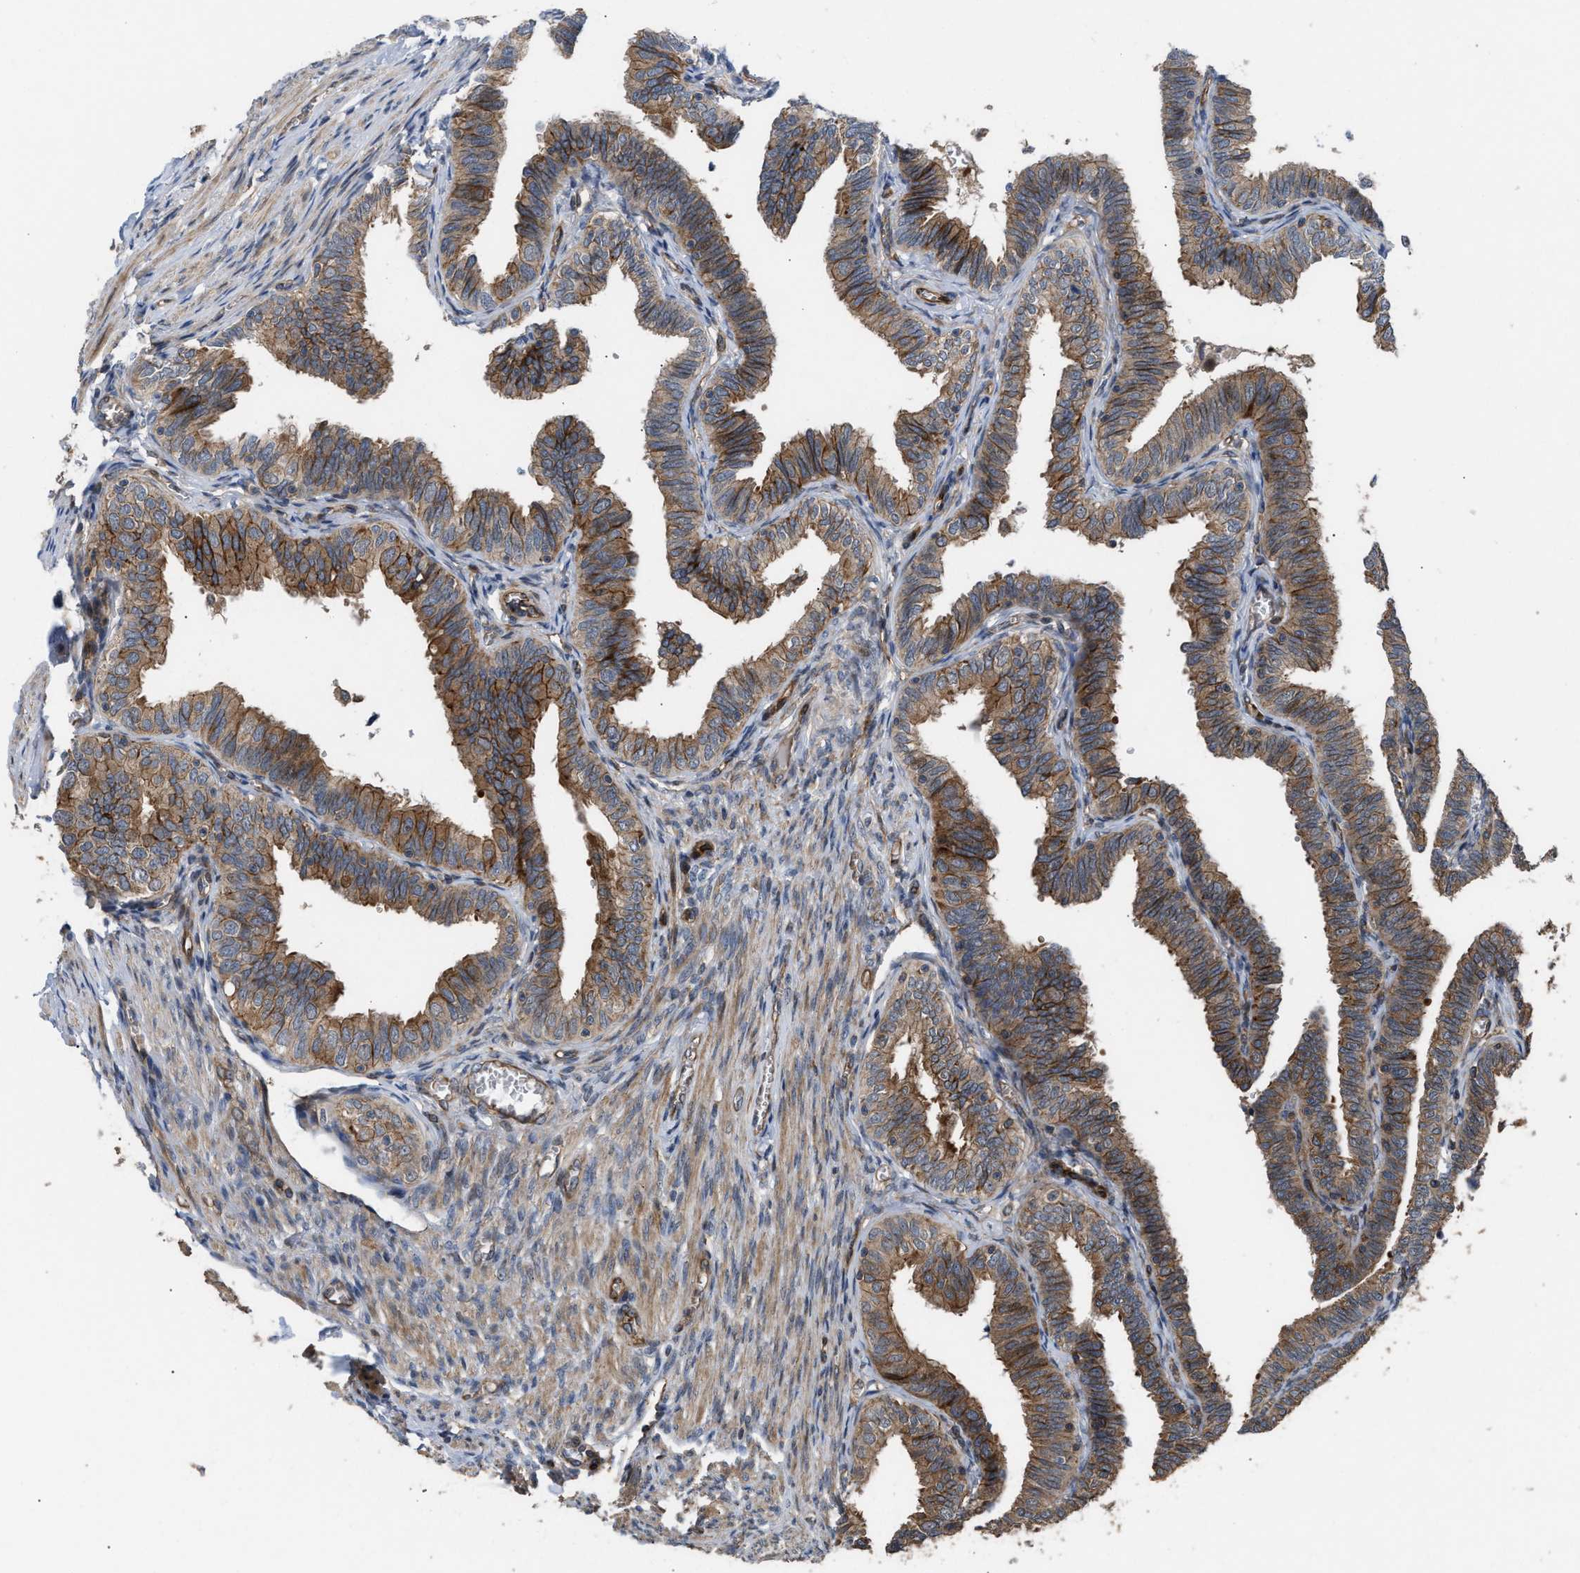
{"staining": {"intensity": "strong", "quantity": "25%-75%", "location": "cytoplasmic/membranous"}, "tissue": "fallopian tube", "cell_type": "Glandular cells", "image_type": "normal", "snomed": [{"axis": "morphology", "description": "Normal tissue, NOS"}, {"axis": "topography", "description": "Fallopian tube"}], "caption": "A high-resolution image shows immunohistochemistry (IHC) staining of normal fallopian tube, which exhibits strong cytoplasmic/membranous staining in about 25%-75% of glandular cells. (Brightfield microscopy of DAB IHC at high magnification).", "gene": "STAU1", "patient": {"sex": "female", "age": 46}}